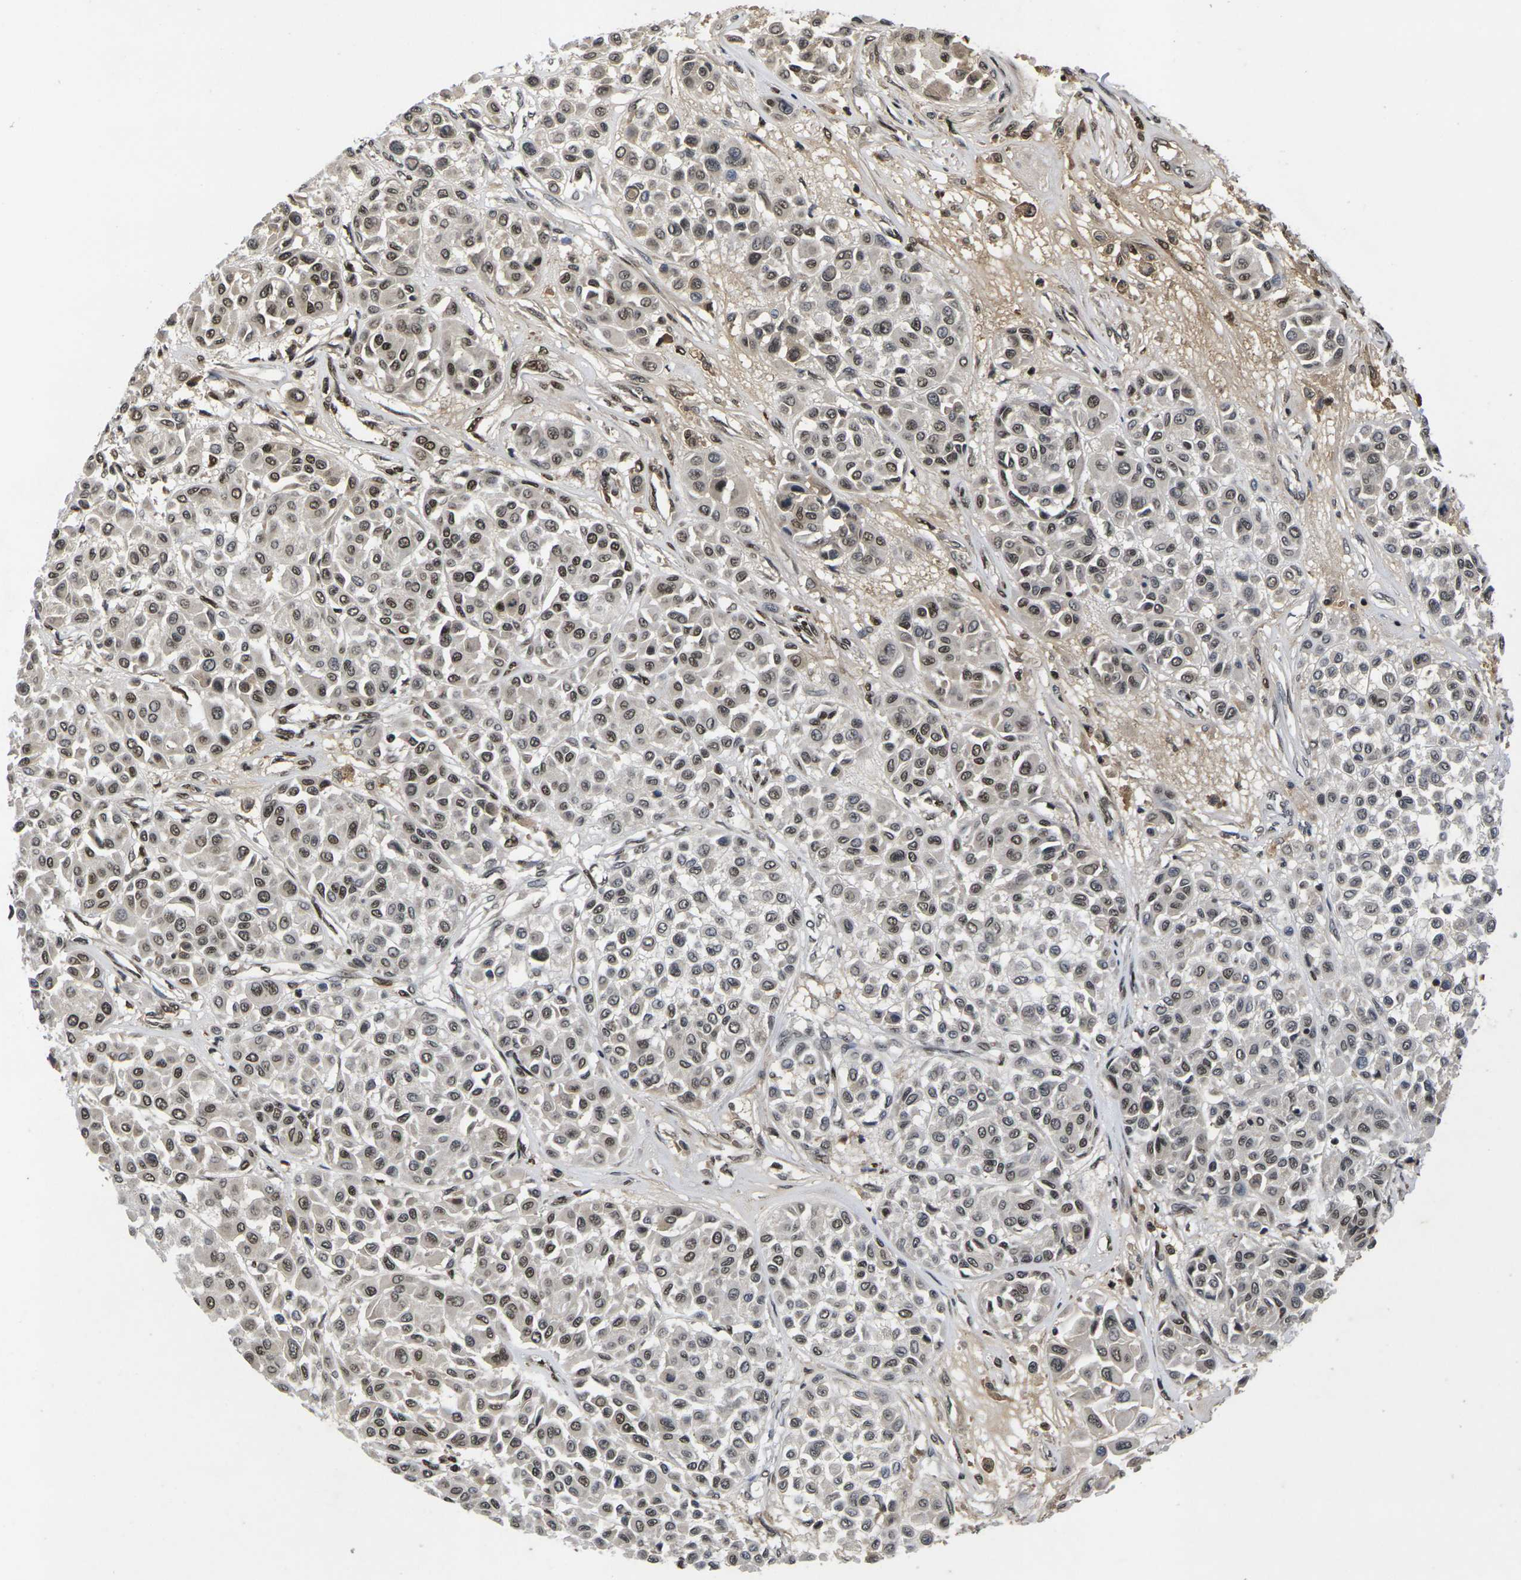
{"staining": {"intensity": "moderate", "quantity": "25%-75%", "location": "nuclear"}, "tissue": "melanoma", "cell_type": "Tumor cells", "image_type": "cancer", "snomed": [{"axis": "morphology", "description": "Malignant melanoma, Metastatic site"}, {"axis": "topography", "description": "Soft tissue"}], "caption": "The photomicrograph displays immunohistochemical staining of melanoma. There is moderate nuclear expression is seen in about 25%-75% of tumor cells.", "gene": "GTF2E1", "patient": {"sex": "male", "age": 41}}